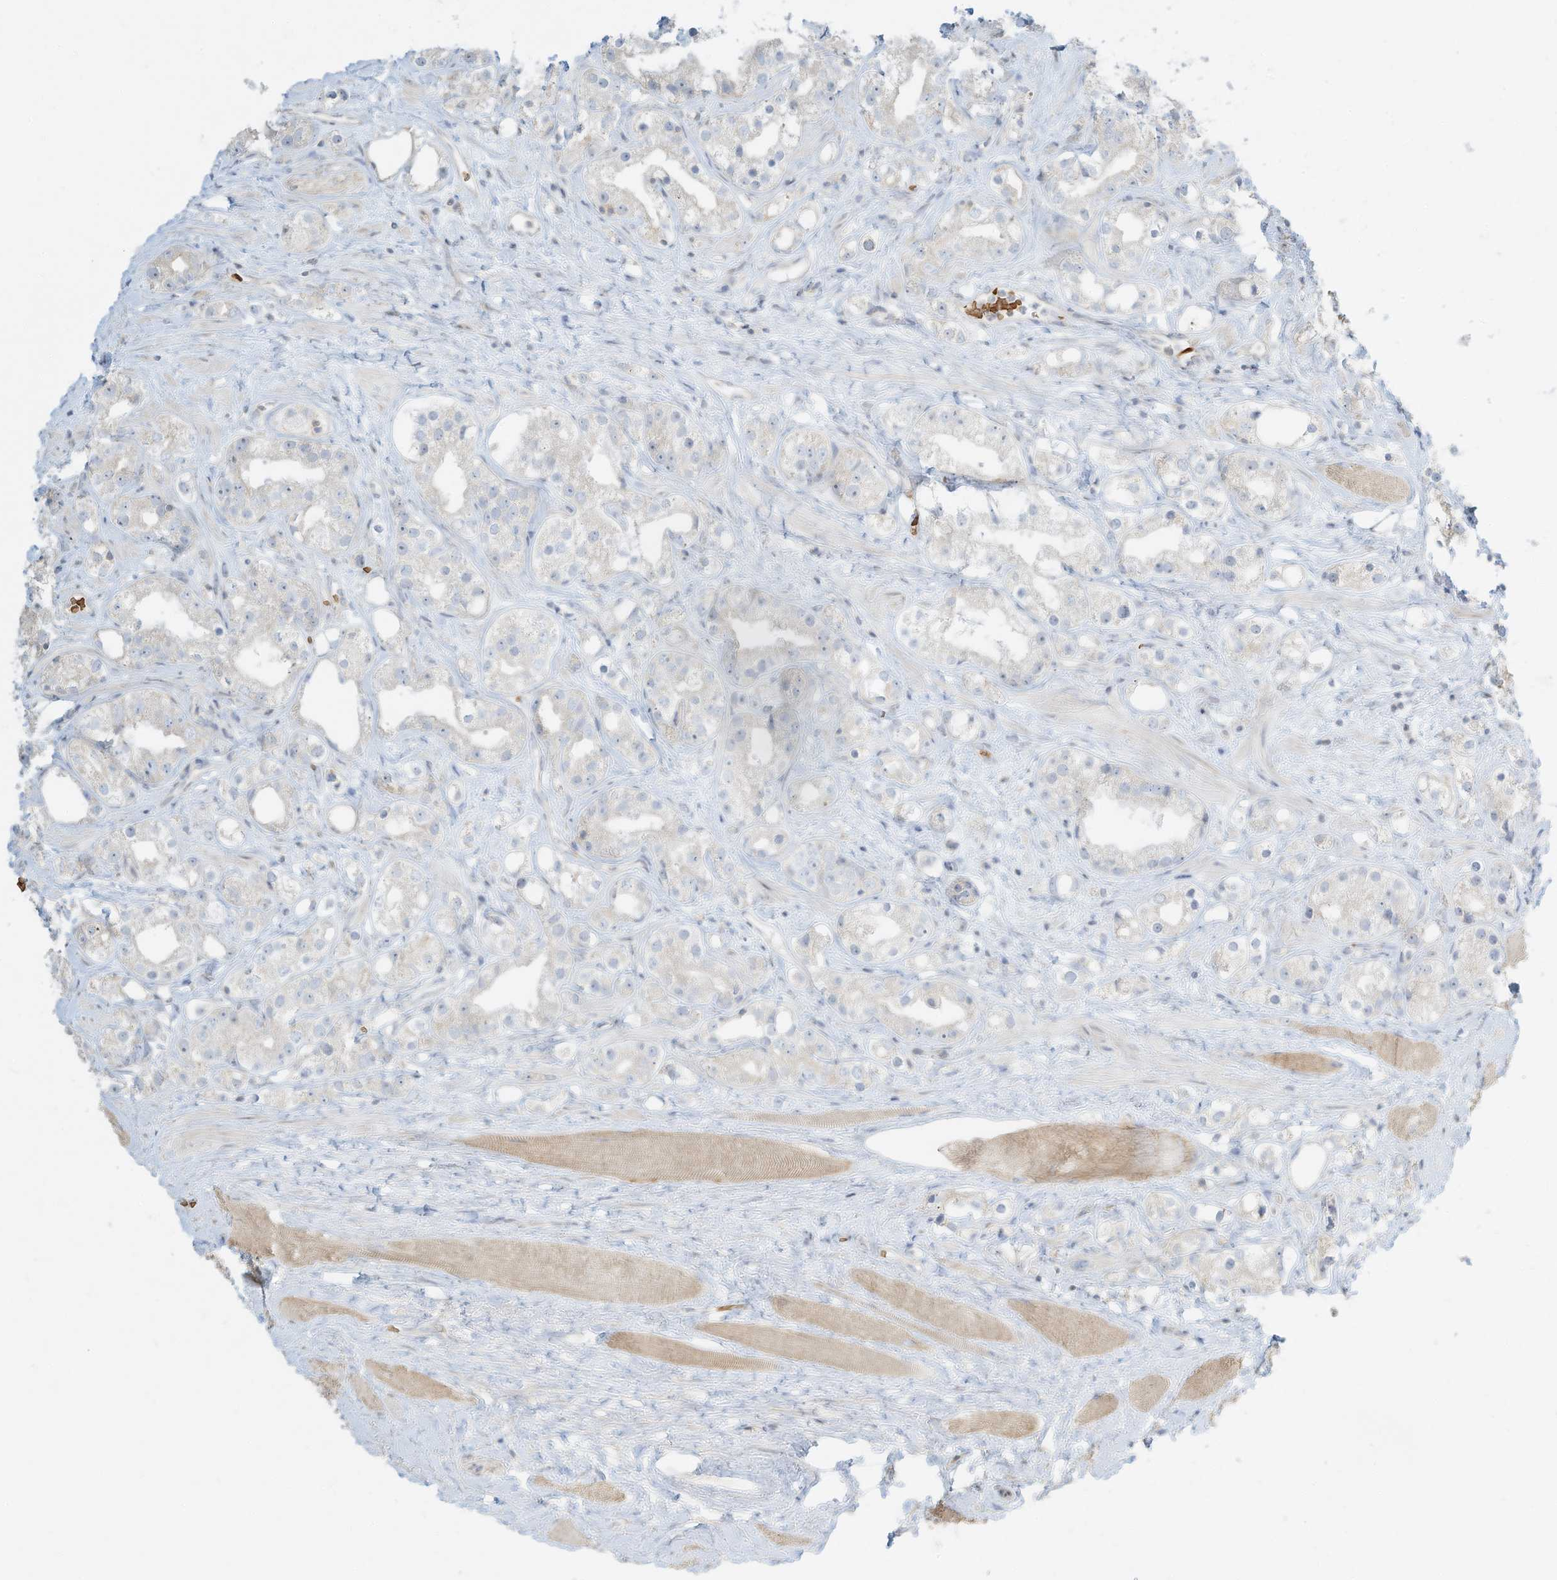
{"staining": {"intensity": "negative", "quantity": "none", "location": "none"}, "tissue": "prostate cancer", "cell_type": "Tumor cells", "image_type": "cancer", "snomed": [{"axis": "morphology", "description": "Adenocarcinoma, NOS"}, {"axis": "topography", "description": "Prostate"}], "caption": "Tumor cells are negative for brown protein staining in adenocarcinoma (prostate).", "gene": "OFD1", "patient": {"sex": "male", "age": 79}}